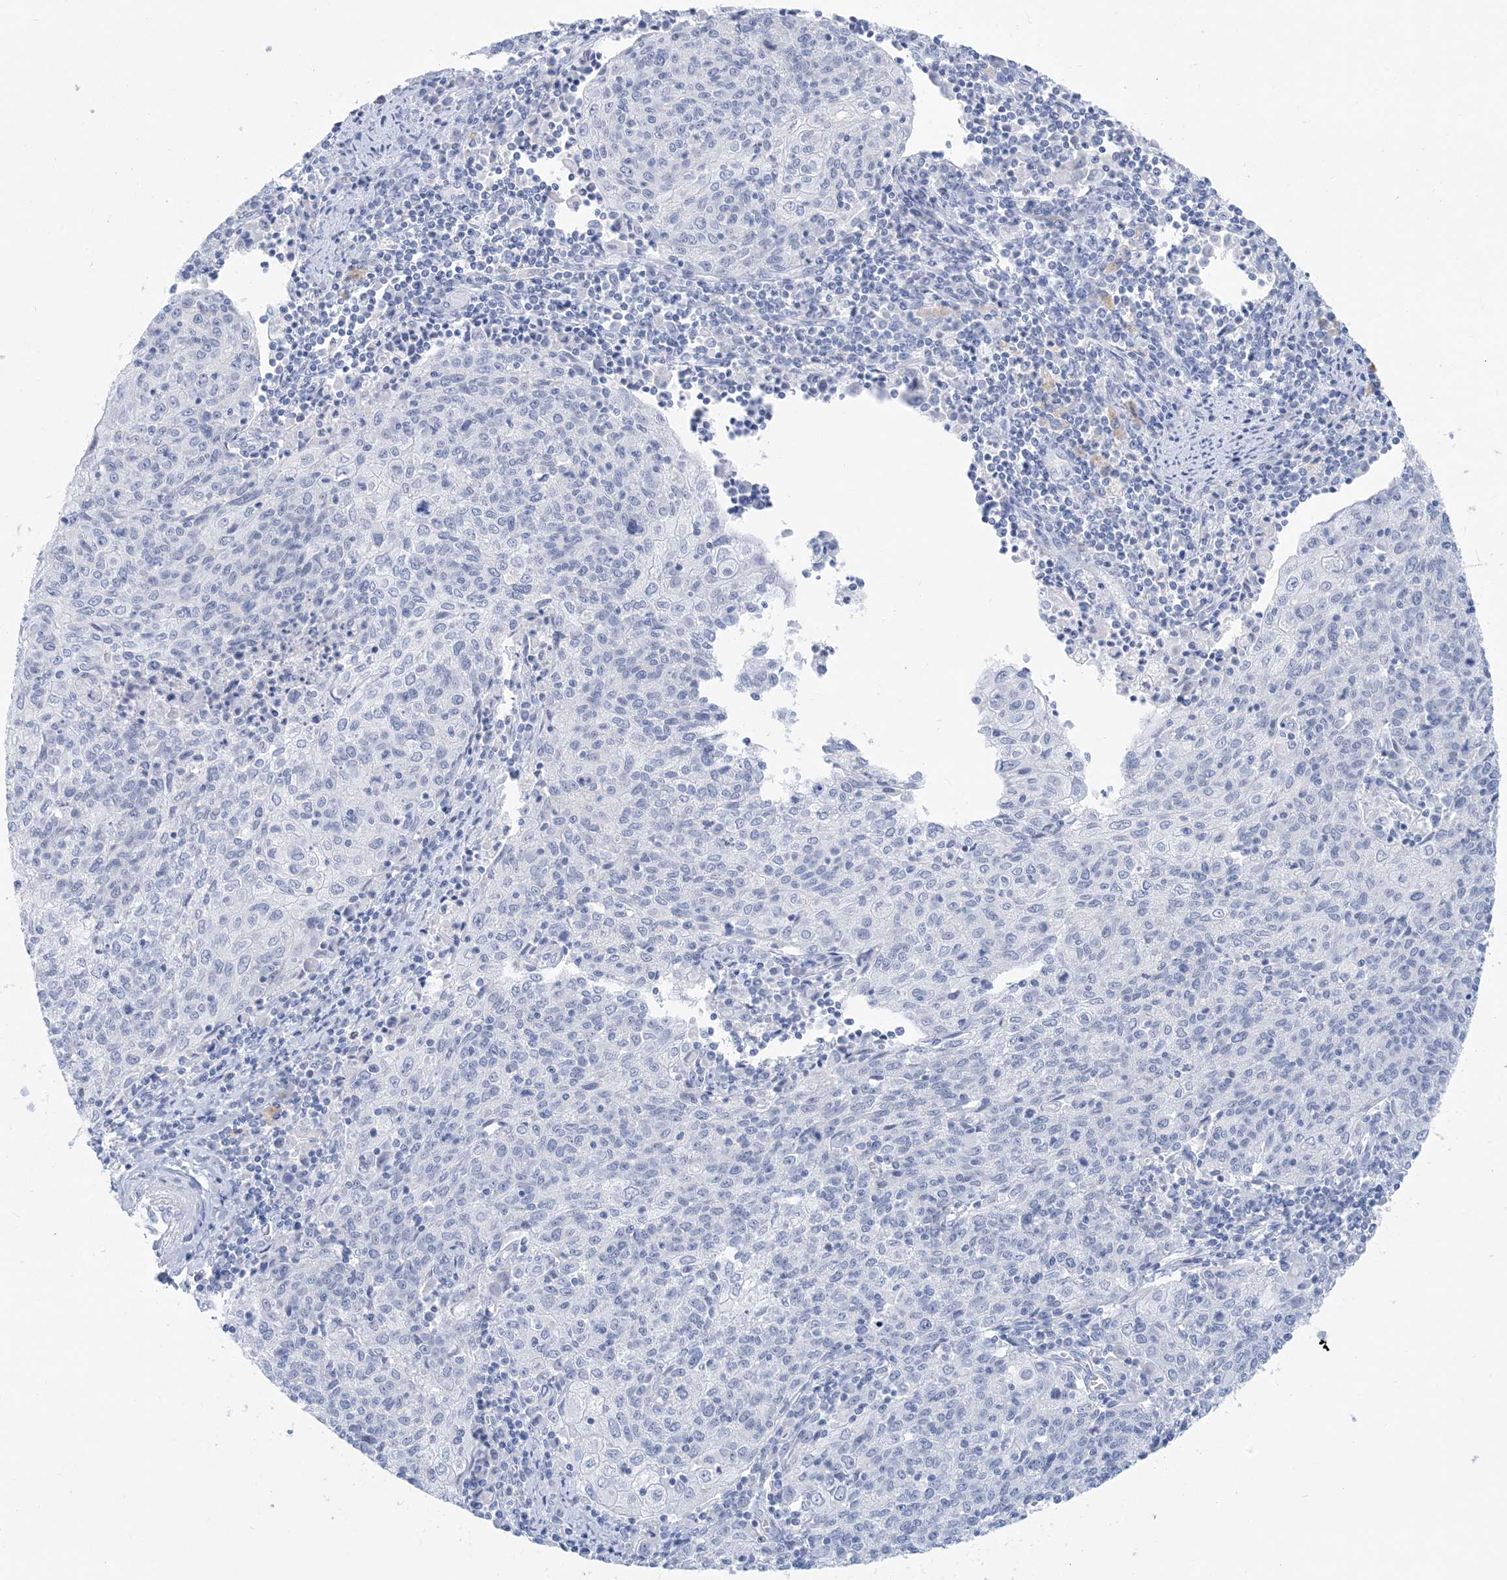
{"staining": {"intensity": "negative", "quantity": "none", "location": "none"}, "tissue": "cervical cancer", "cell_type": "Tumor cells", "image_type": "cancer", "snomed": [{"axis": "morphology", "description": "Squamous cell carcinoma, NOS"}, {"axis": "topography", "description": "Cervix"}], "caption": "This image is of cervical squamous cell carcinoma stained with immunohistochemistry to label a protein in brown with the nuclei are counter-stained blue. There is no positivity in tumor cells.", "gene": "SH3YL1", "patient": {"sex": "female", "age": 48}}